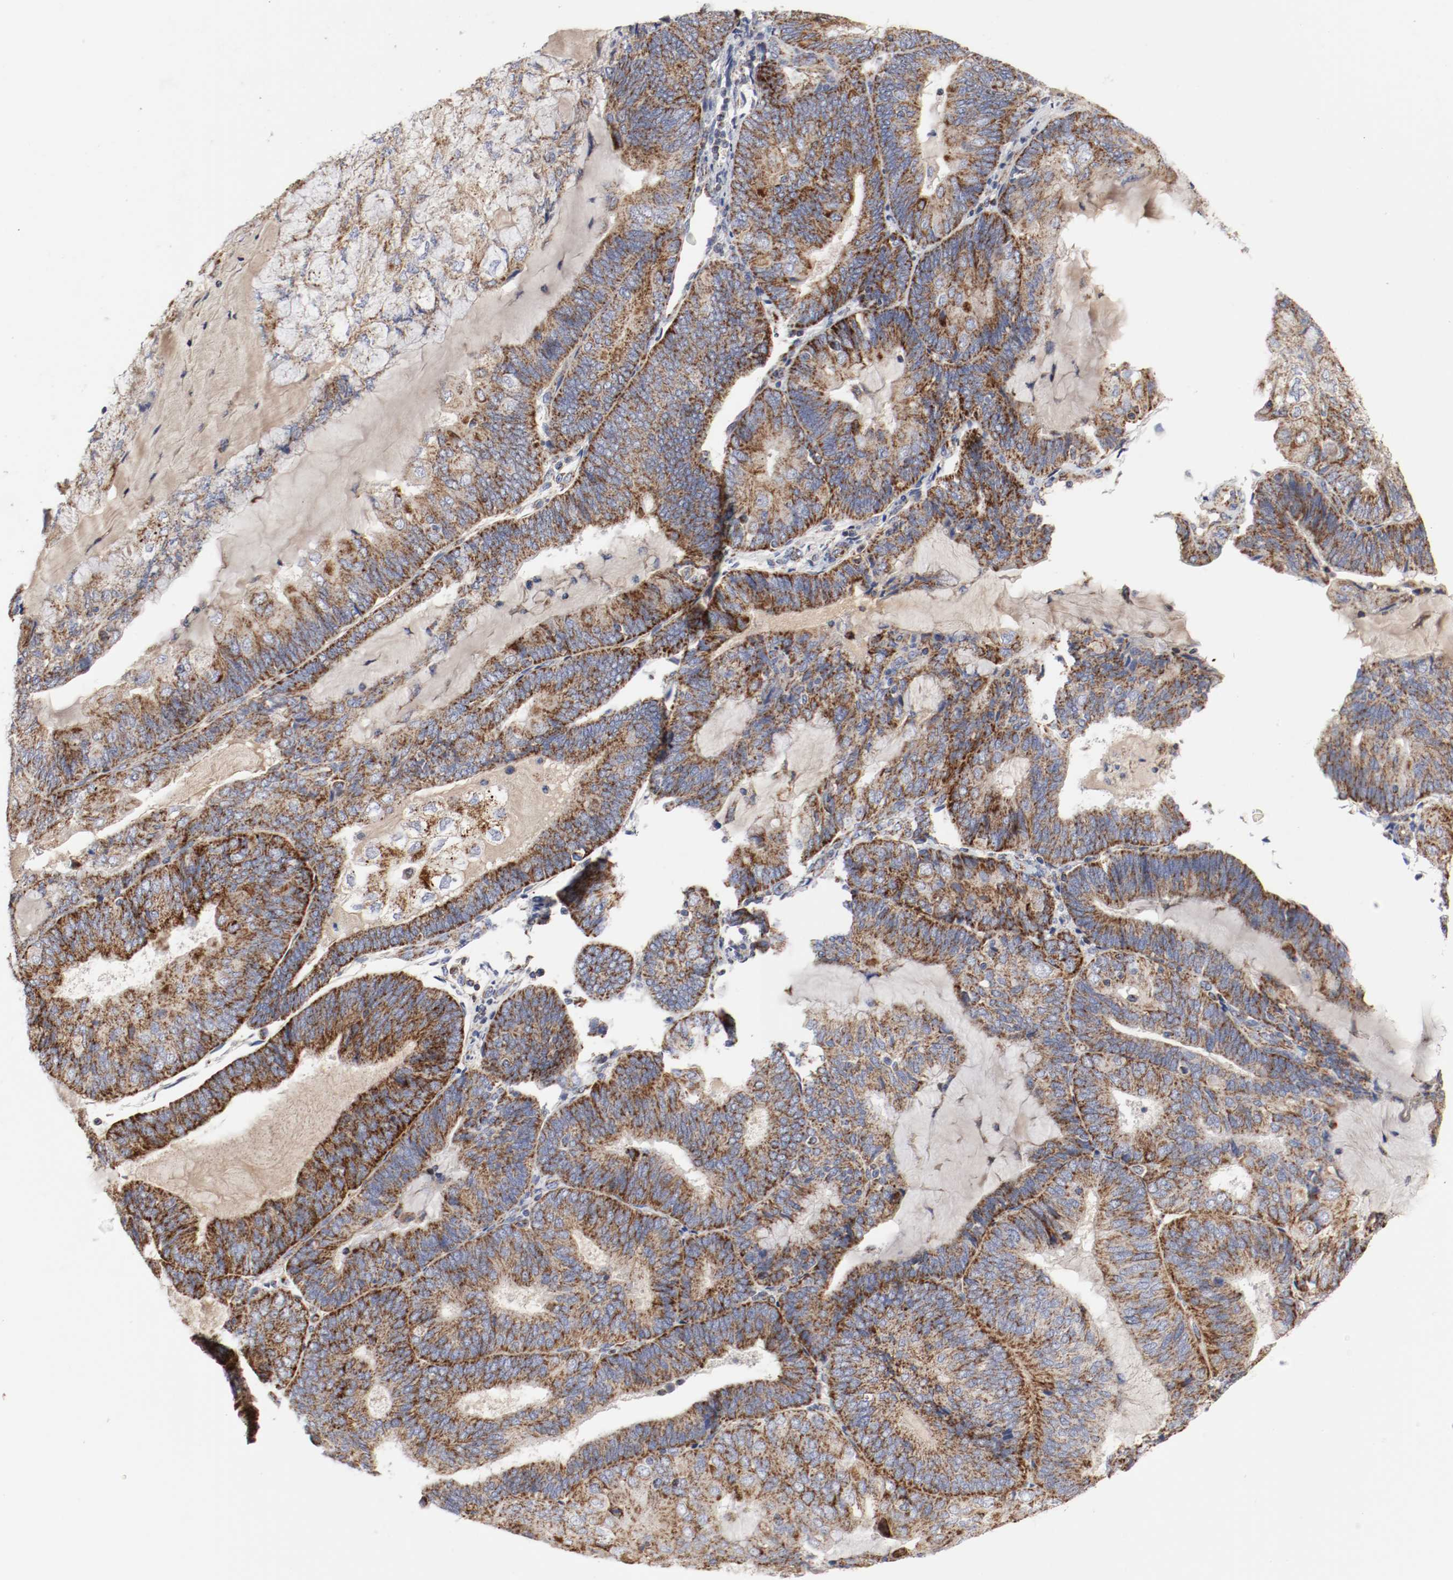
{"staining": {"intensity": "strong", "quantity": ">75%", "location": "cytoplasmic/membranous"}, "tissue": "endometrial cancer", "cell_type": "Tumor cells", "image_type": "cancer", "snomed": [{"axis": "morphology", "description": "Adenocarcinoma, NOS"}, {"axis": "topography", "description": "Endometrium"}], "caption": "Human adenocarcinoma (endometrial) stained with a brown dye displays strong cytoplasmic/membranous positive staining in approximately >75% of tumor cells.", "gene": "AFG3L2", "patient": {"sex": "female", "age": 81}}